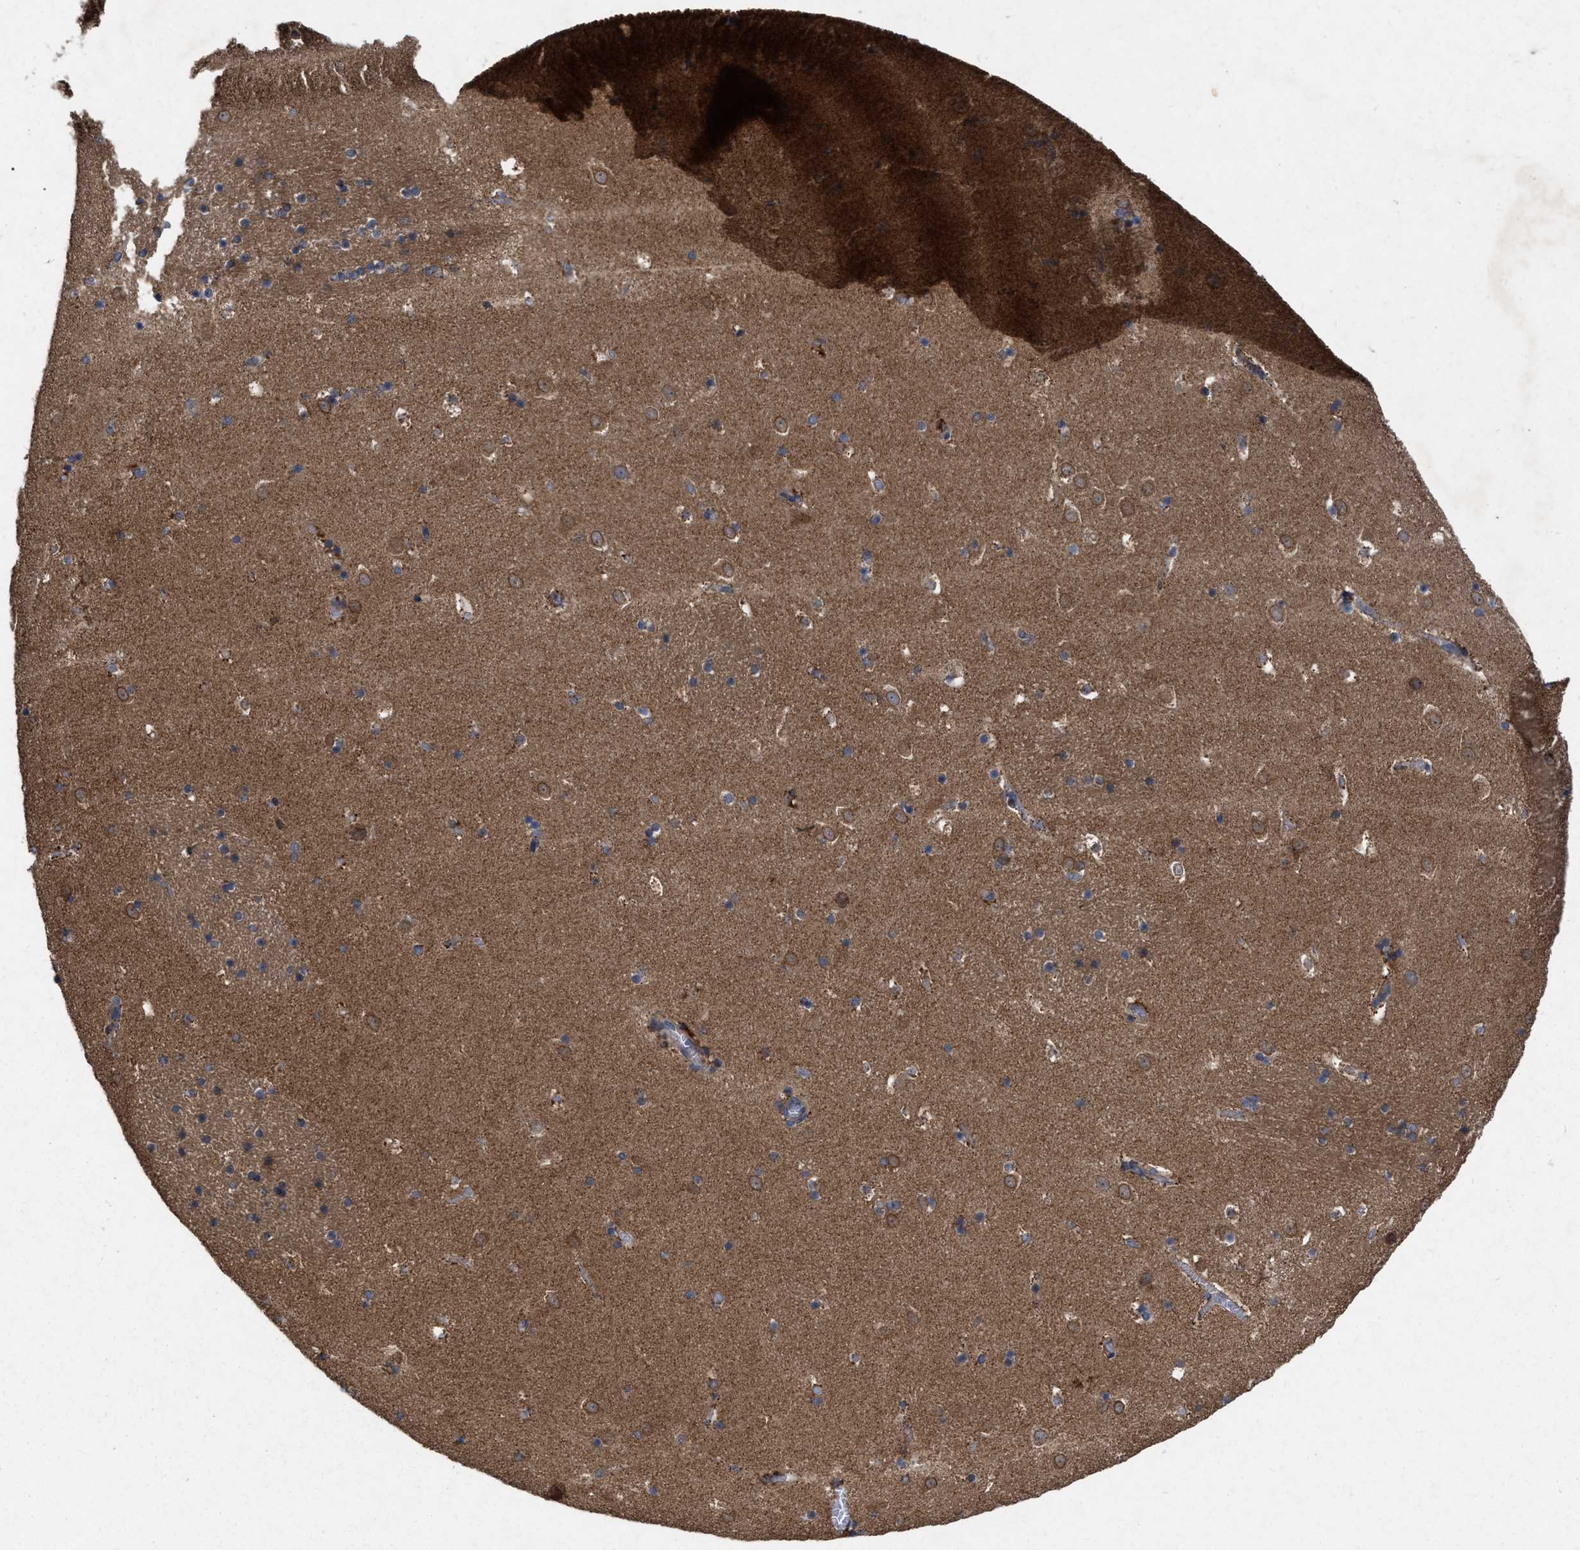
{"staining": {"intensity": "moderate", "quantity": "25%-75%", "location": "cytoplasmic/membranous"}, "tissue": "caudate", "cell_type": "Glial cells", "image_type": "normal", "snomed": [{"axis": "morphology", "description": "Normal tissue, NOS"}, {"axis": "topography", "description": "Lateral ventricle wall"}], "caption": "Human caudate stained with a brown dye exhibits moderate cytoplasmic/membranous positive positivity in approximately 25%-75% of glial cells.", "gene": "CDKN2C", "patient": {"sex": "male", "age": 45}}